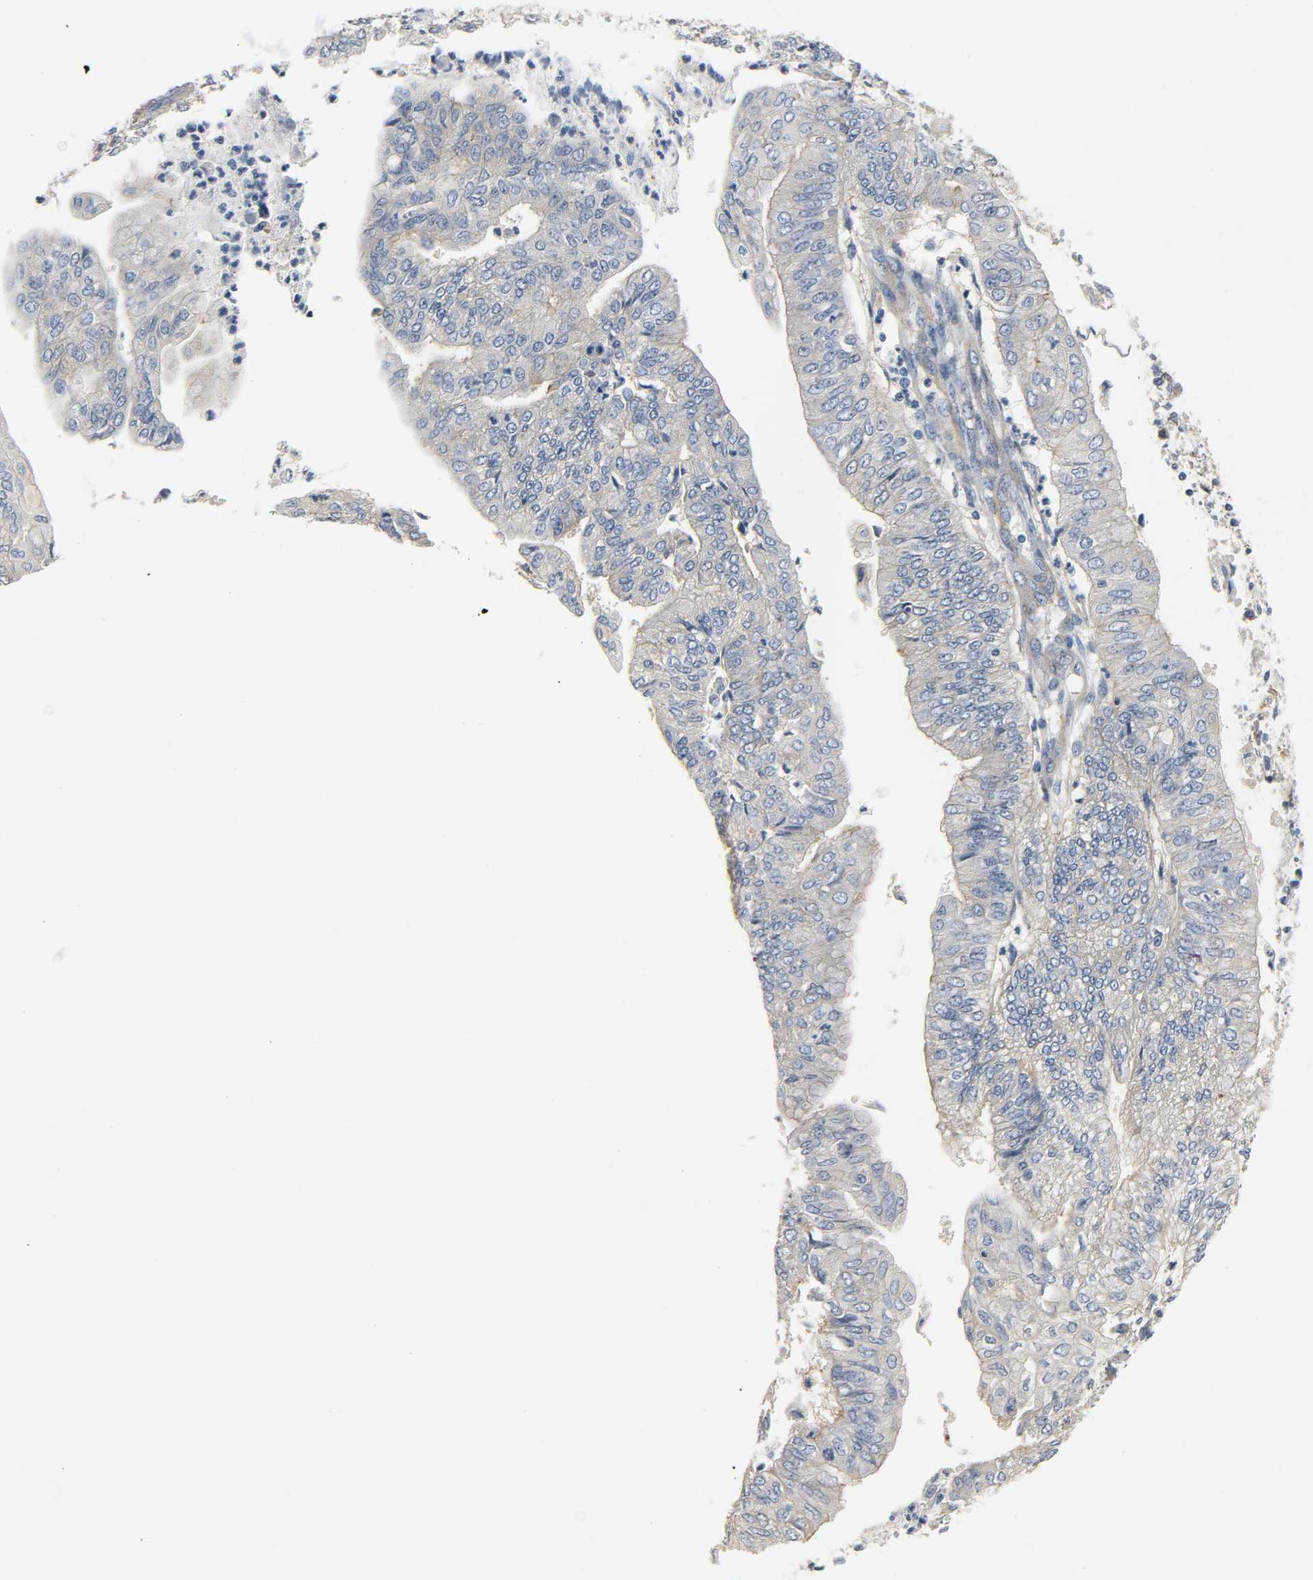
{"staining": {"intensity": "weak", "quantity": "25%-75%", "location": "cytoplasmic/membranous"}, "tissue": "endometrial cancer", "cell_type": "Tumor cells", "image_type": "cancer", "snomed": [{"axis": "morphology", "description": "Adenocarcinoma, NOS"}, {"axis": "topography", "description": "Endometrium"}], "caption": "A brown stain shows weak cytoplasmic/membranous expression of a protein in endometrial adenocarcinoma tumor cells. (DAB = brown stain, brightfield microscopy at high magnification).", "gene": "ARPC1A", "patient": {"sex": "female", "age": 59}}